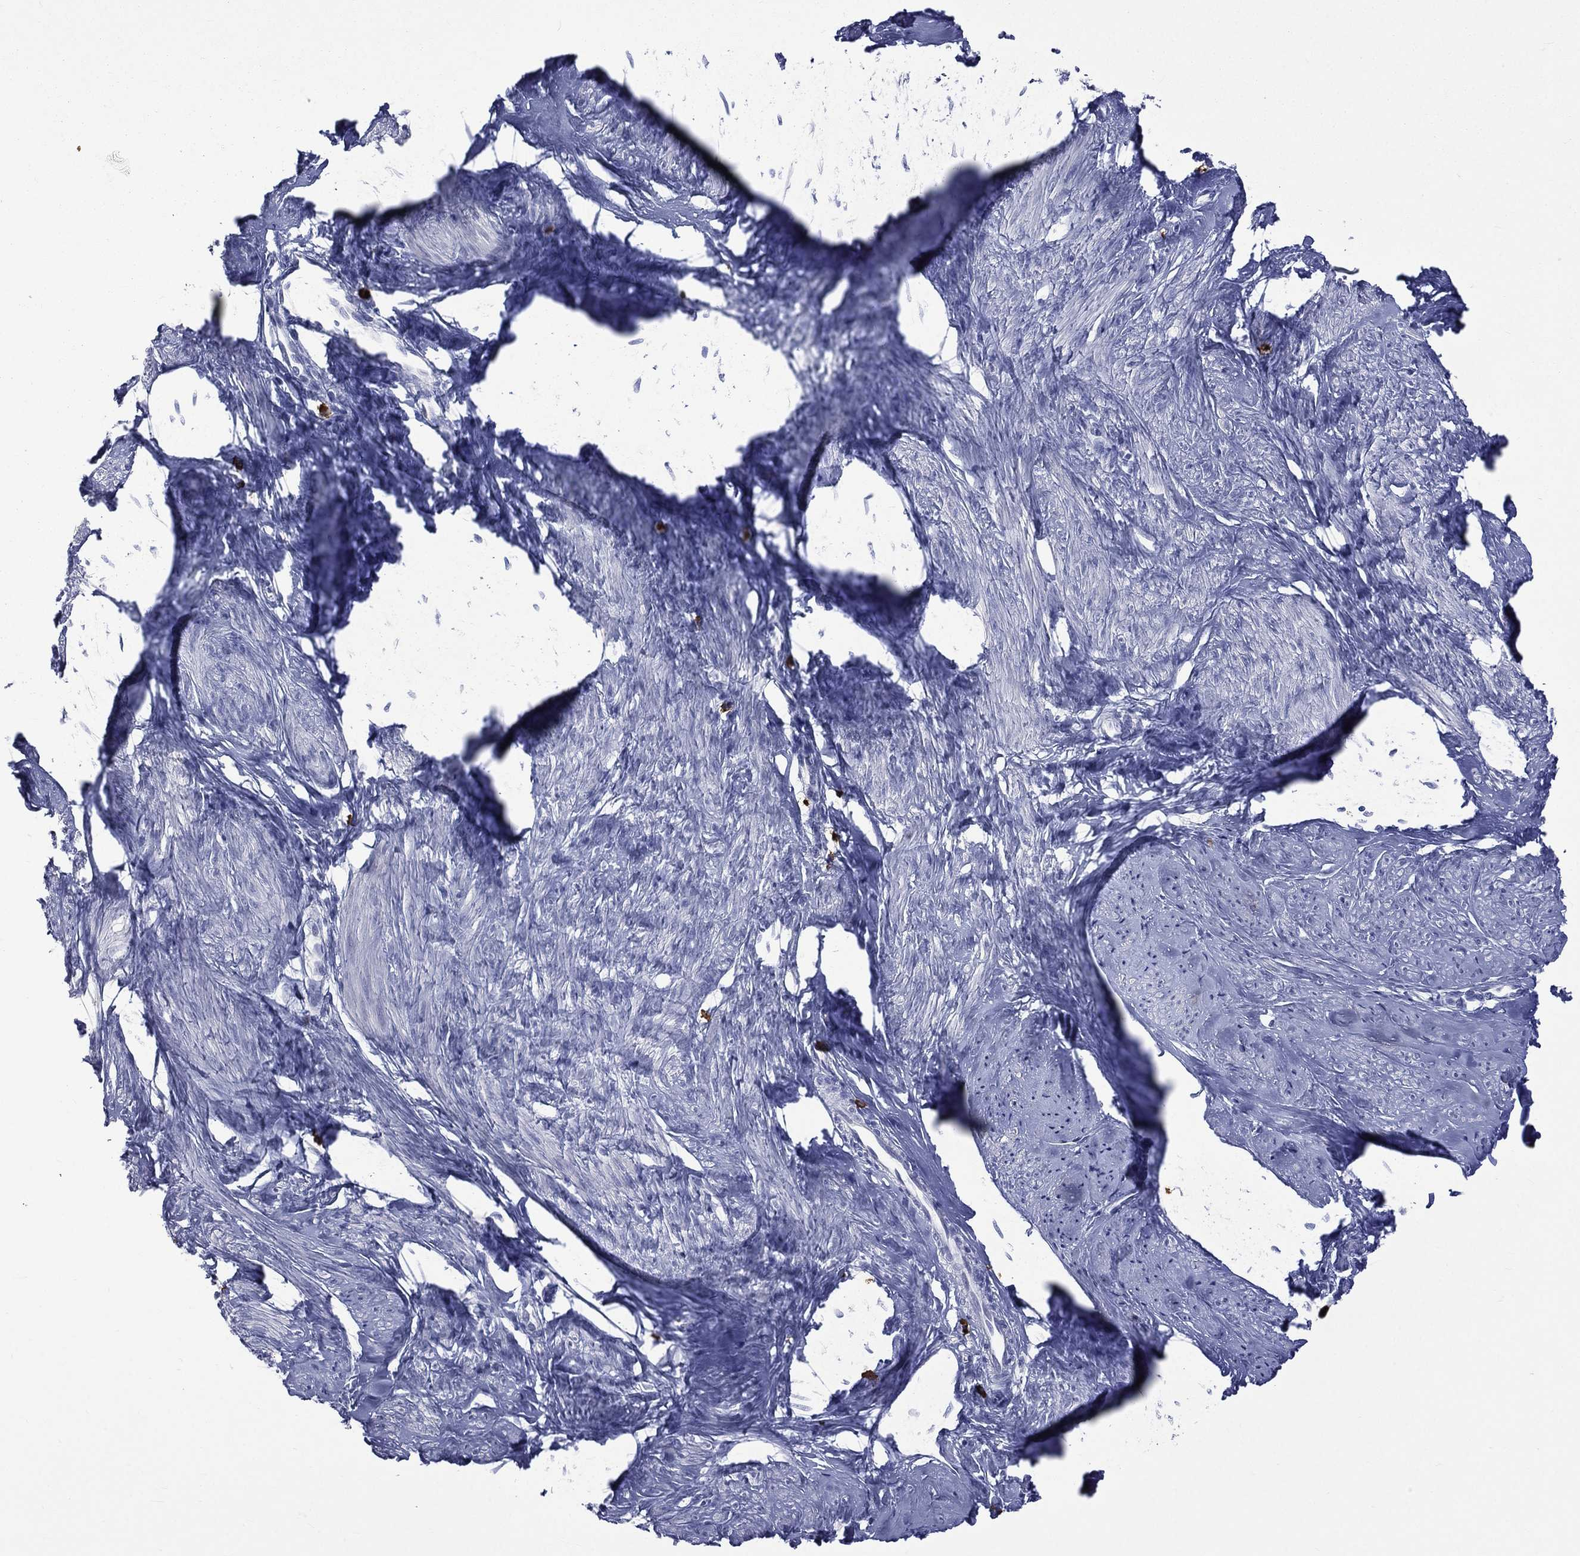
{"staining": {"intensity": "negative", "quantity": "none", "location": "none"}, "tissue": "smooth muscle", "cell_type": "Smooth muscle cells", "image_type": "normal", "snomed": [{"axis": "morphology", "description": "Normal tissue, NOS"}, {"axis": "topography", "description": "Smooth muscle"}], "caption": "Immunohistochemical staining of benign human smooth muscle displays no significant positivity in smooth muscle cells. The staining is performed using DAB (3,3'-diaminobenzidine) brown chromogen with nuclei counter-stained in using hematoxylin.", "gene": "ELANE", "patient": {"sex": "female", "age": 48}}